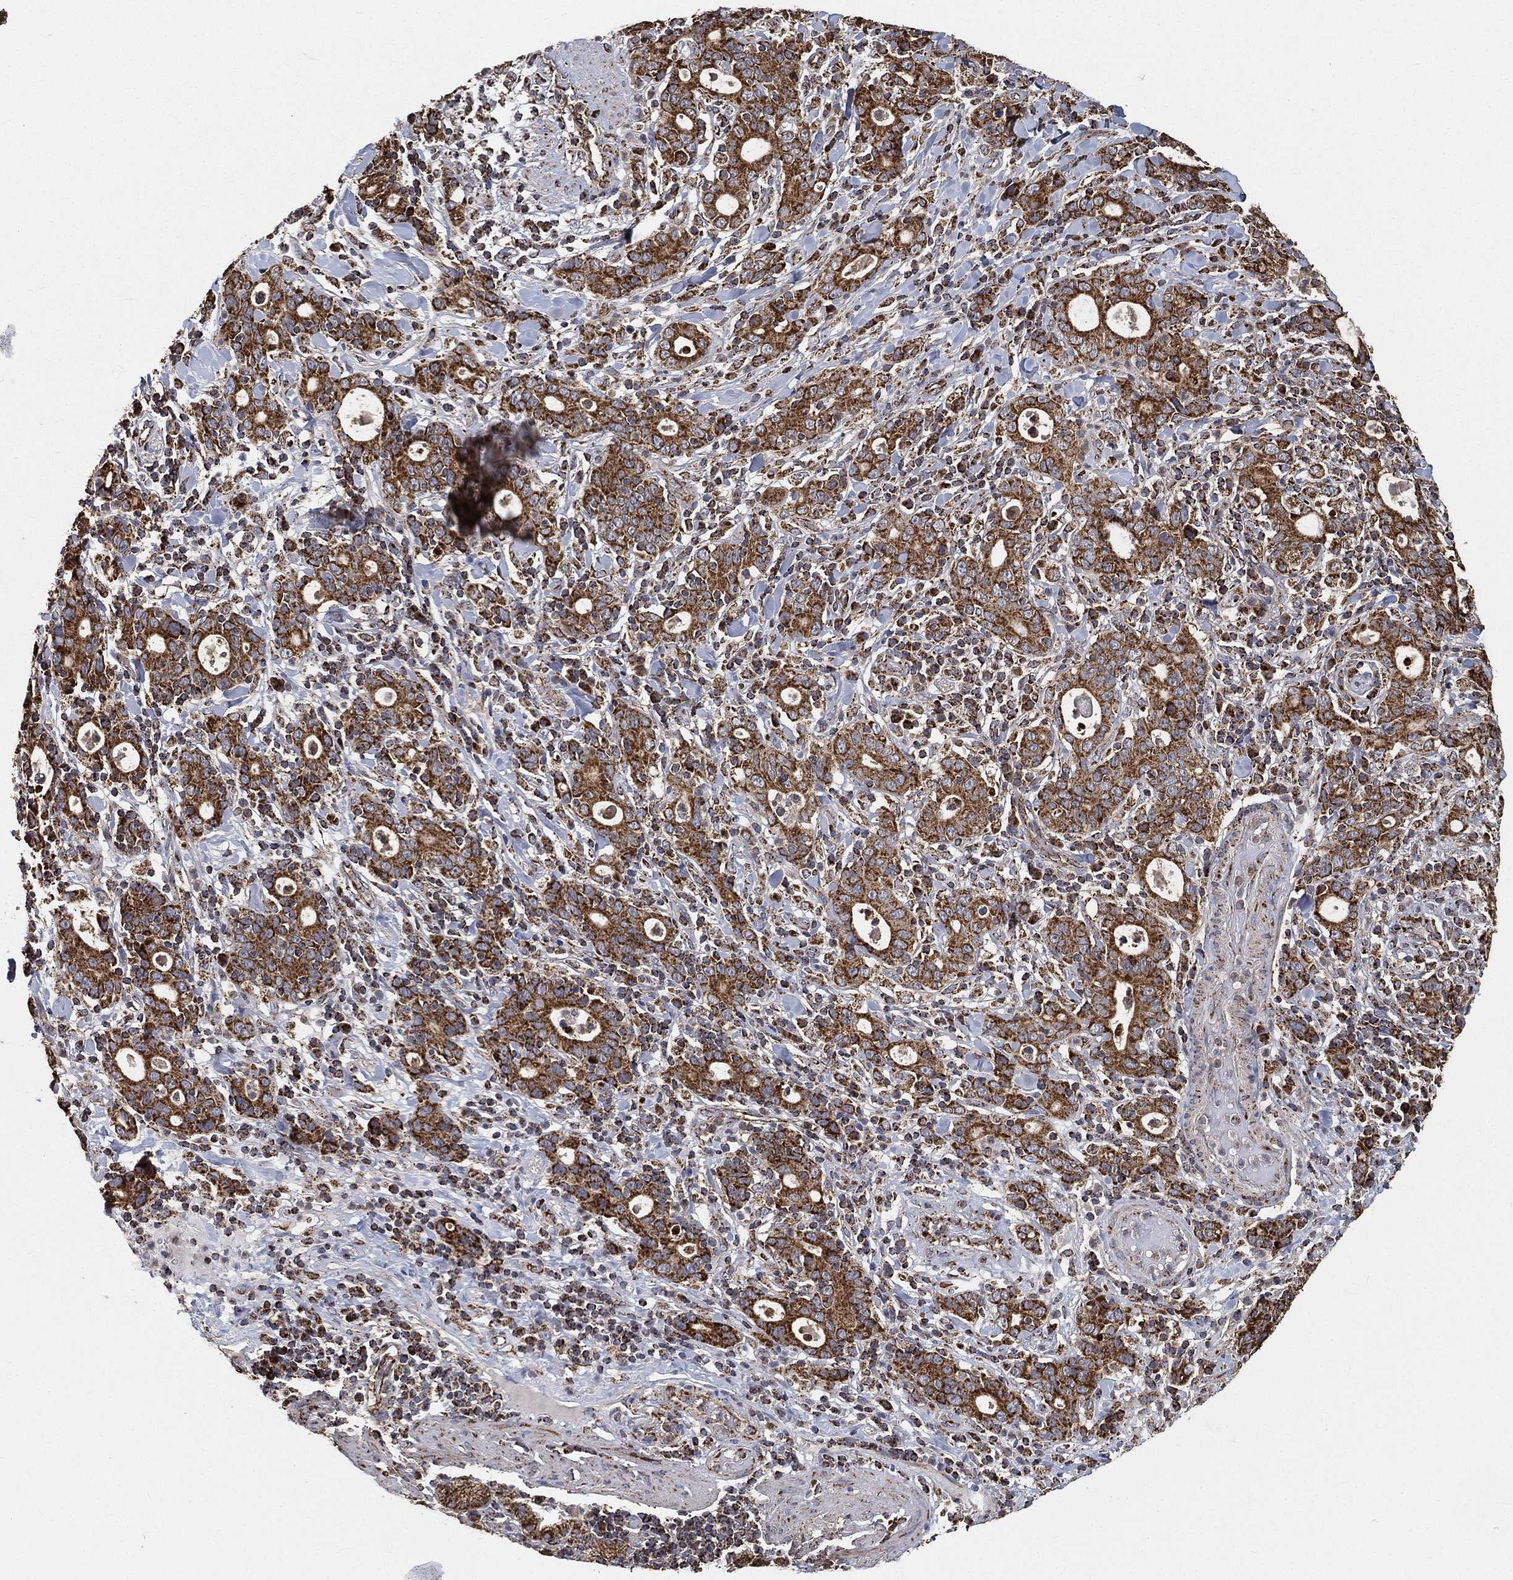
{"staining": {"intensity": "strong", "quantity": ">75%", "location": "cytoplasmic/membranous"}, "tissue": "stomach cancer", "cell_type": "Tumor cells", "image_type": "cancer", "snomed": [{"axis": "morphology", "description": "Adenocarcinoma, NOS"}, {"axis": "topography", "description": "Stomach"}], "caption": "DAB immunohistochemical staining of human adenocarcinoma (stomach) shows strong cytoplasmic/membranous protein staining in about >75% of tumor cells. Immunohistochemistry (ihc) stains the protein in brown and the nuclei are stained blue.", "gene": "SLC38A7", "patient": {"sex": "male", "age": 79}}